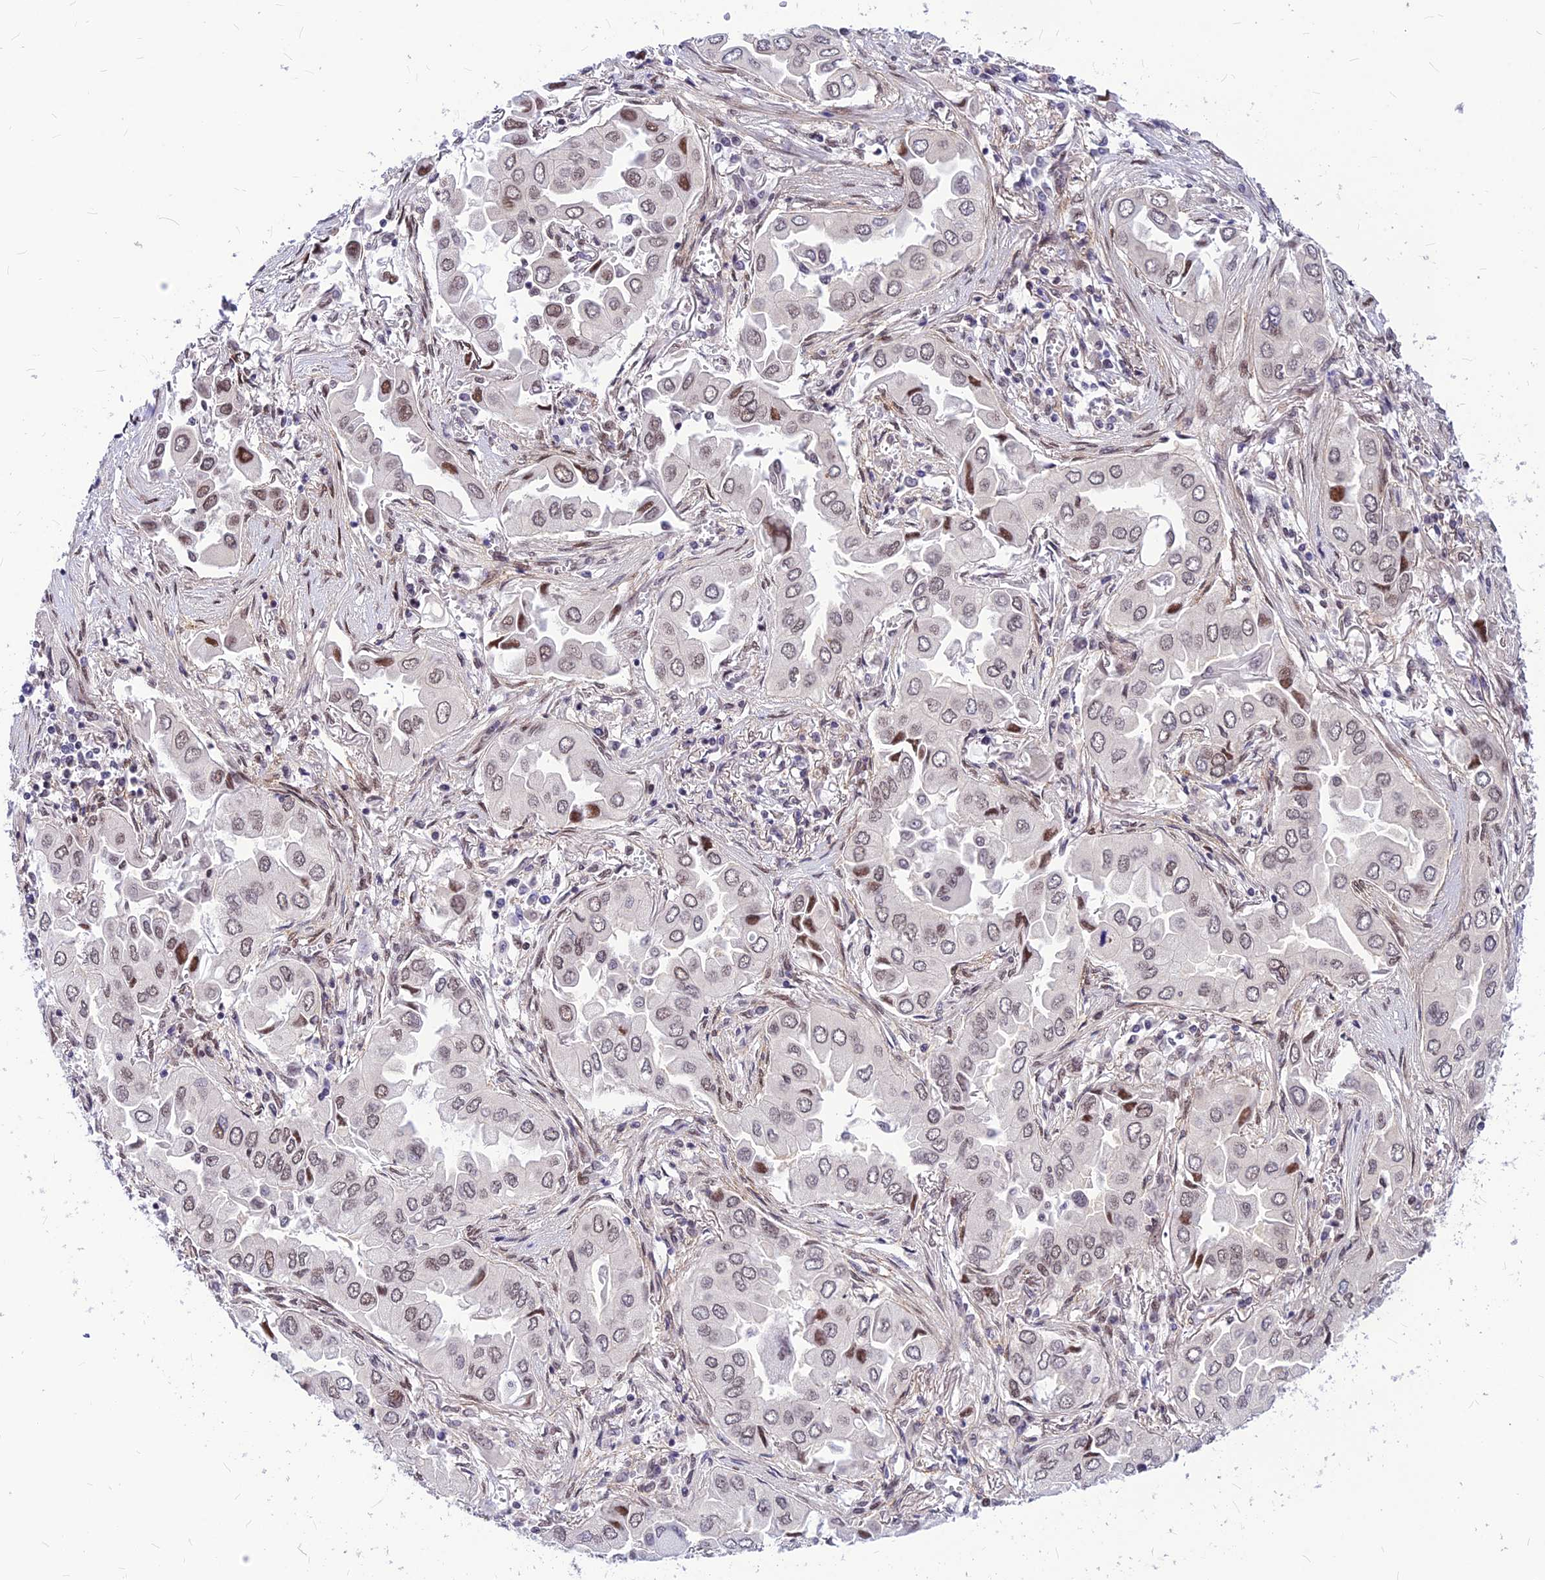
{"staining": {"intensity": "moderate", "quantity": "<25%", "location": "nuclear"}, "tissue": "lung cancer", "cell_type": "Tumor cells", "image_type": "cancer", "snomed": [{"axis": "morphology", "description": "Adenocarcinoma, NOS"}, {"axis": "topography", "description": "Lung"}], "caption": "Immunohistochemical staining of human lung adenocarcinoma reveals low levels of moderate nuclear staining in about <25% of tumor cells.", "gene": "KCTD13", "patient": {"sex": "female", "age": 76}}